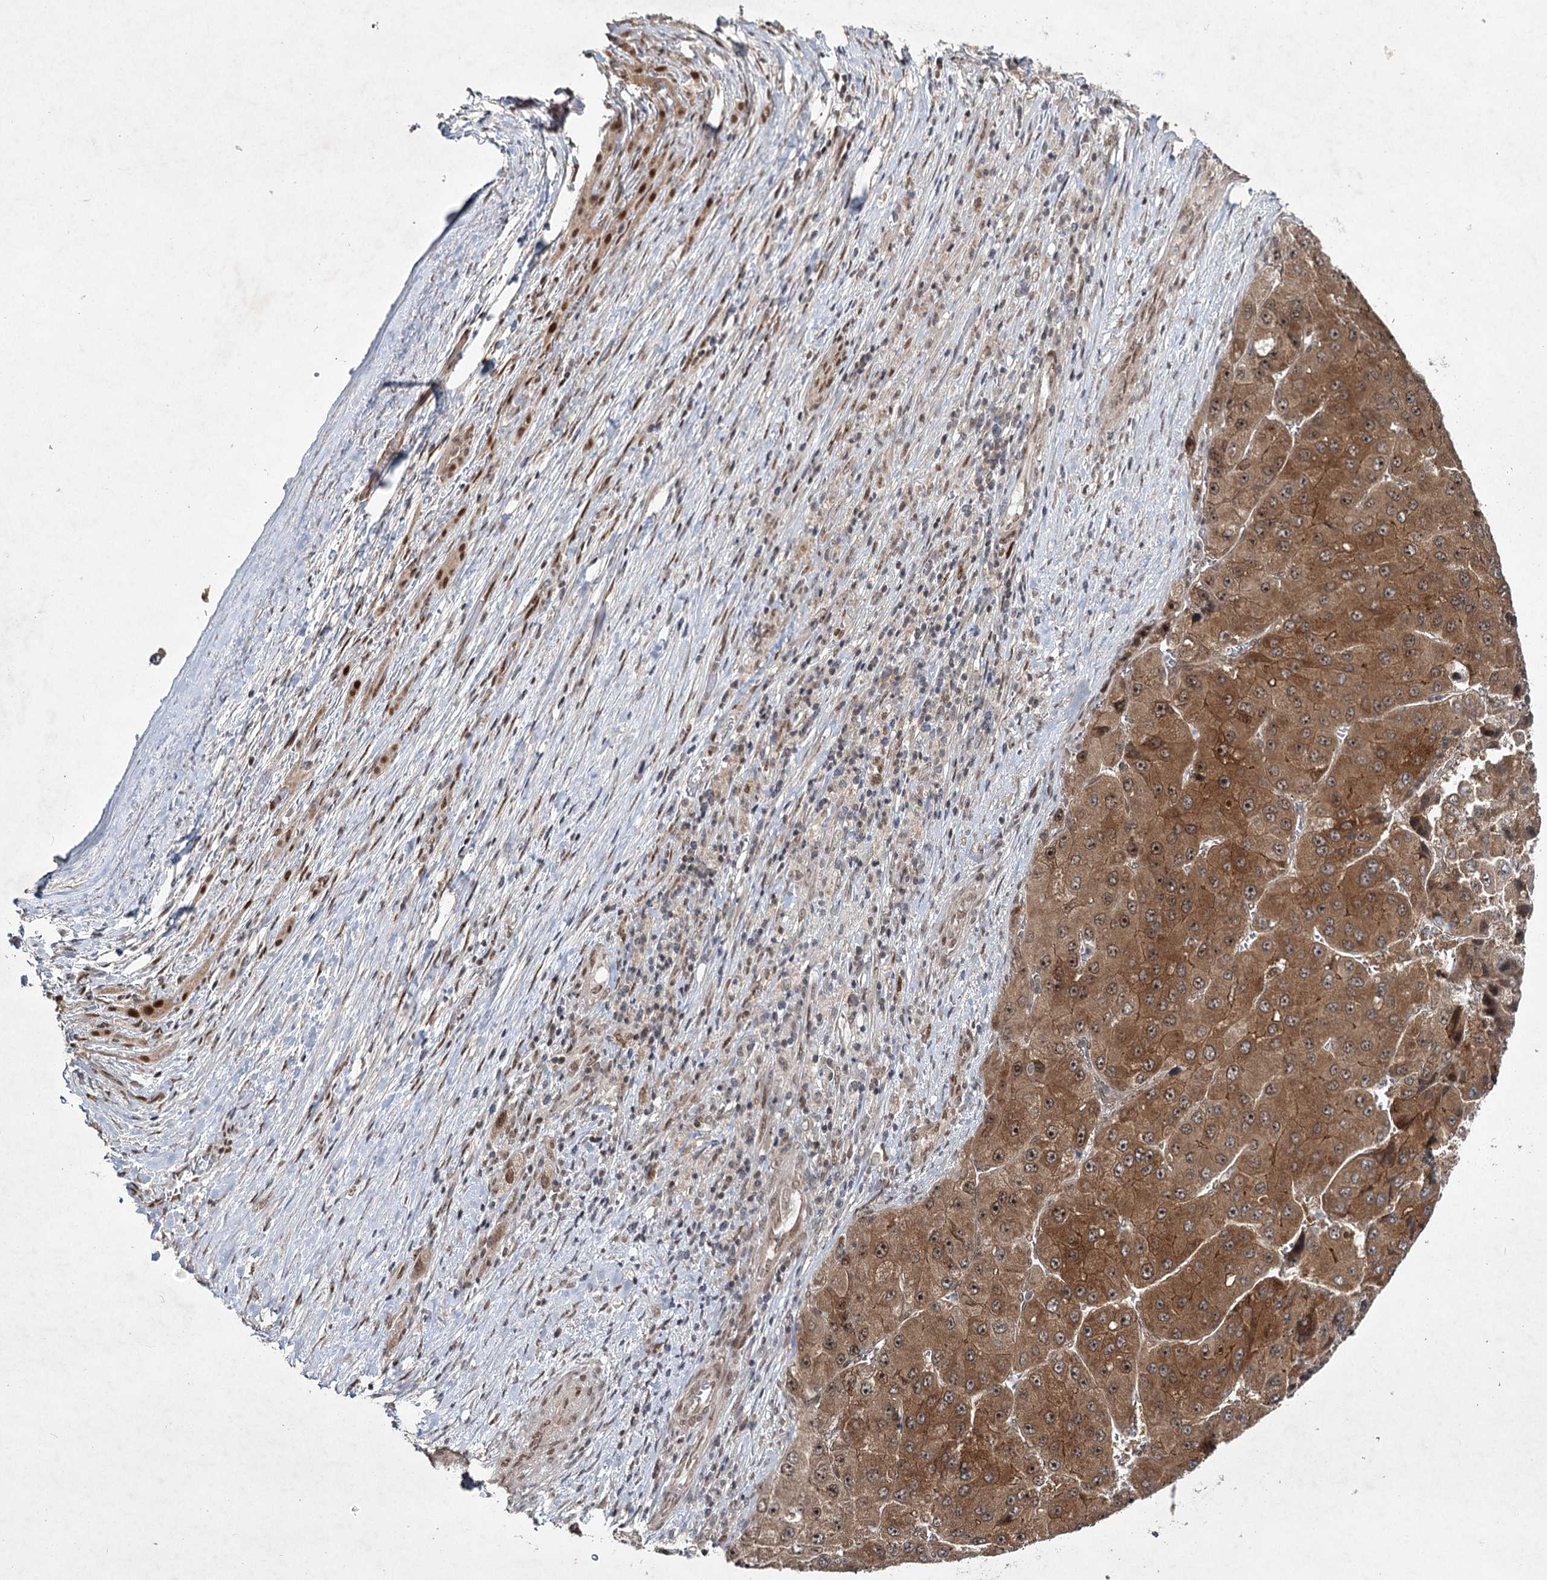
{"staining": {"intensity": "strong", "quantity": ">75%", "location": "cytoplasmic/membranous"}, "tissue": "liver cancer", "cell_type": "Tumor cells", "image_type": "cancer", "snomed": [{"axis": "morphology", "description": "Carcinoma, Hepatocellular, NOS"}, {"axis": "topography", "description": "Liver"}], "caption": "Brown immunohistochemical staining in liver hepatocellular carcinoma demonstrates strong cytoplasmic/membranous positivity in about >75% of tumor cells.", "gene": "DCUN1D4", "patient": {"sex": "female", "age": 73}}